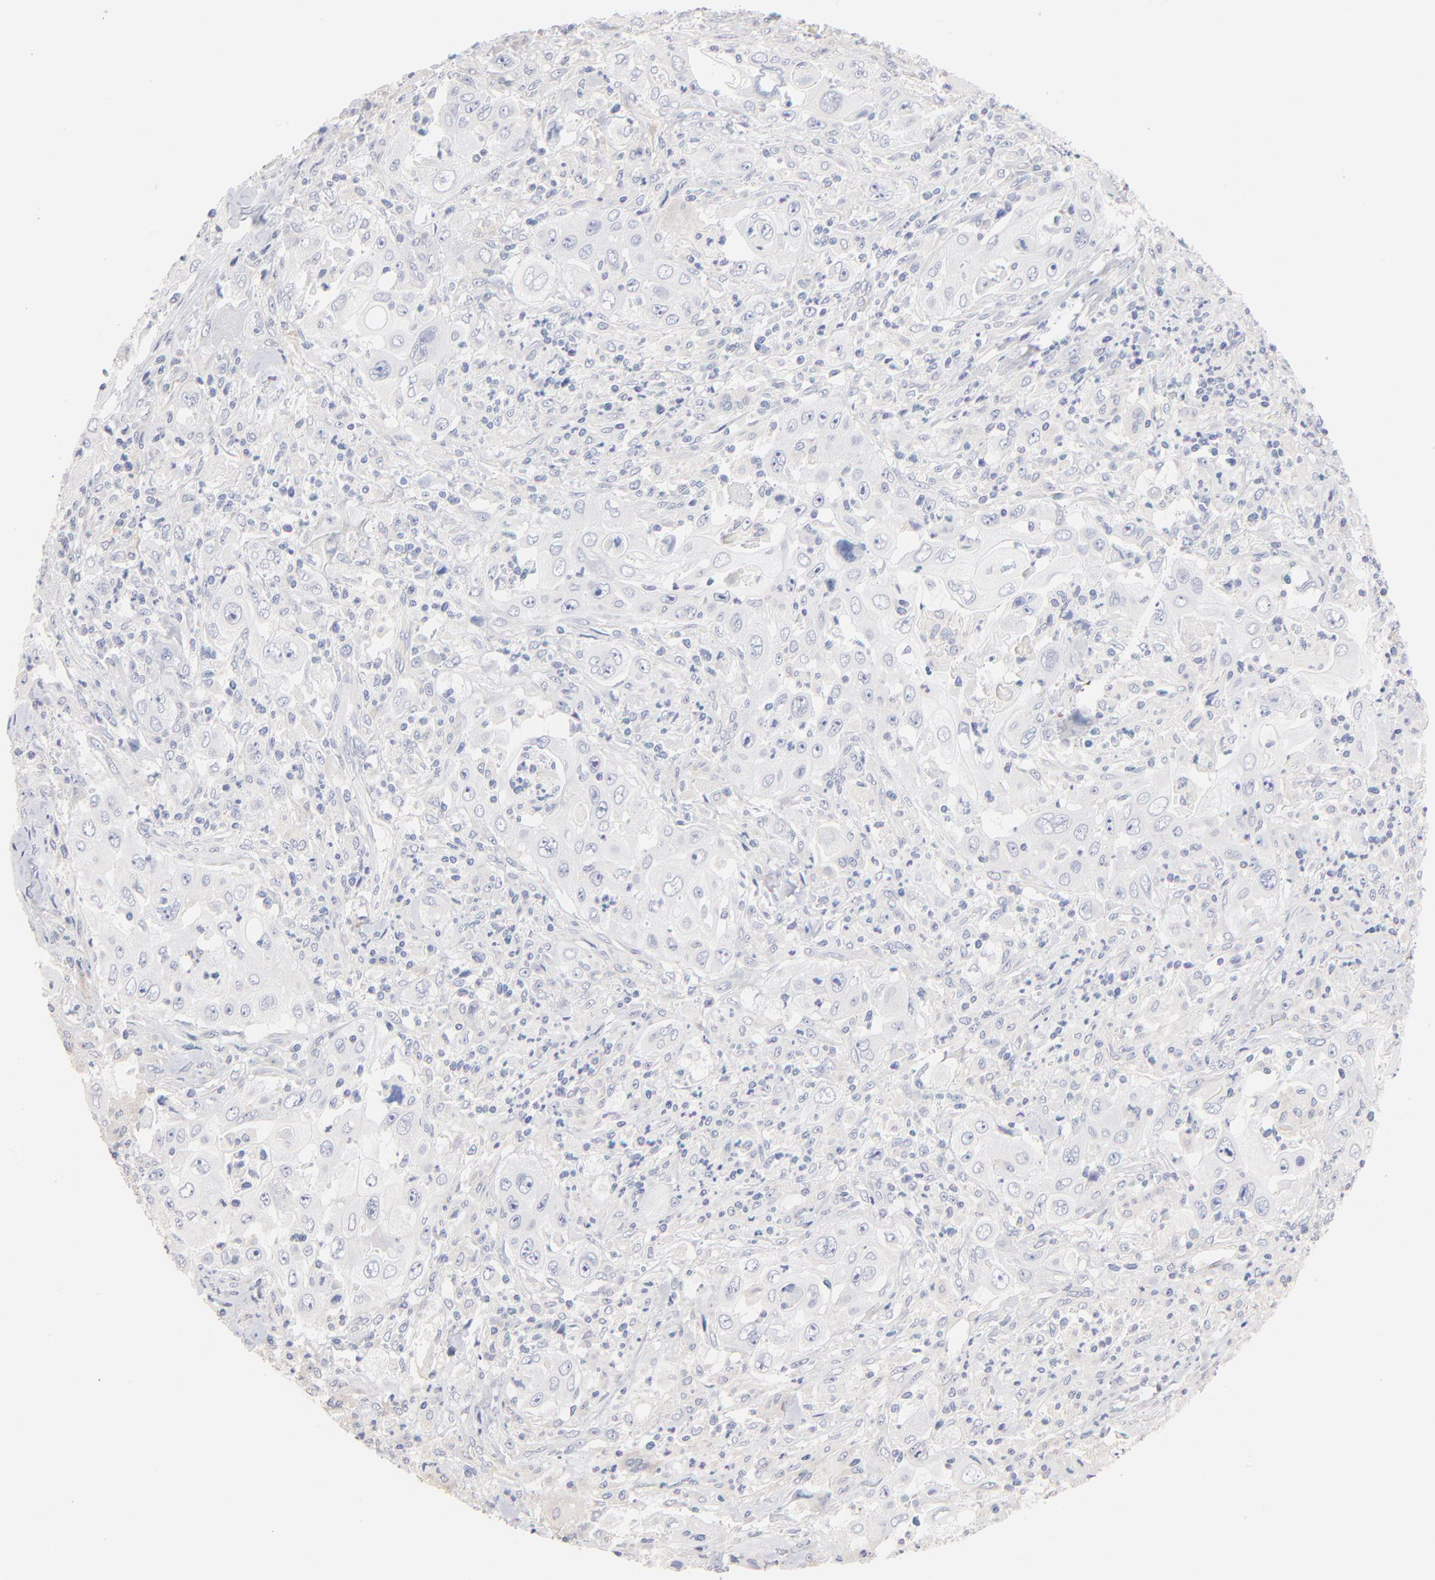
{"staining": {"intensity": "negative", "quantity": "none", "location": "none"}, "tissue": "pancreatic cancer", "cell_type": "Tumor cells", "image_type": "cancer", "snomed": [{"axis": "morphology", "description": "Adenocarcinoma, NOS"}, {"axis": "topography", "description": "Pancreas"}], "caption": "Immunohistochemistry (IHC) image of neoplastic tissue: adenocarcinoma (pancreatic) stained with DAB (3,3'-diaminobenzidine) demonstrates no significant protein positivity in tumor cells.", "gene": "ITGA8", "patient": {"sex": "male", "age": 70}}